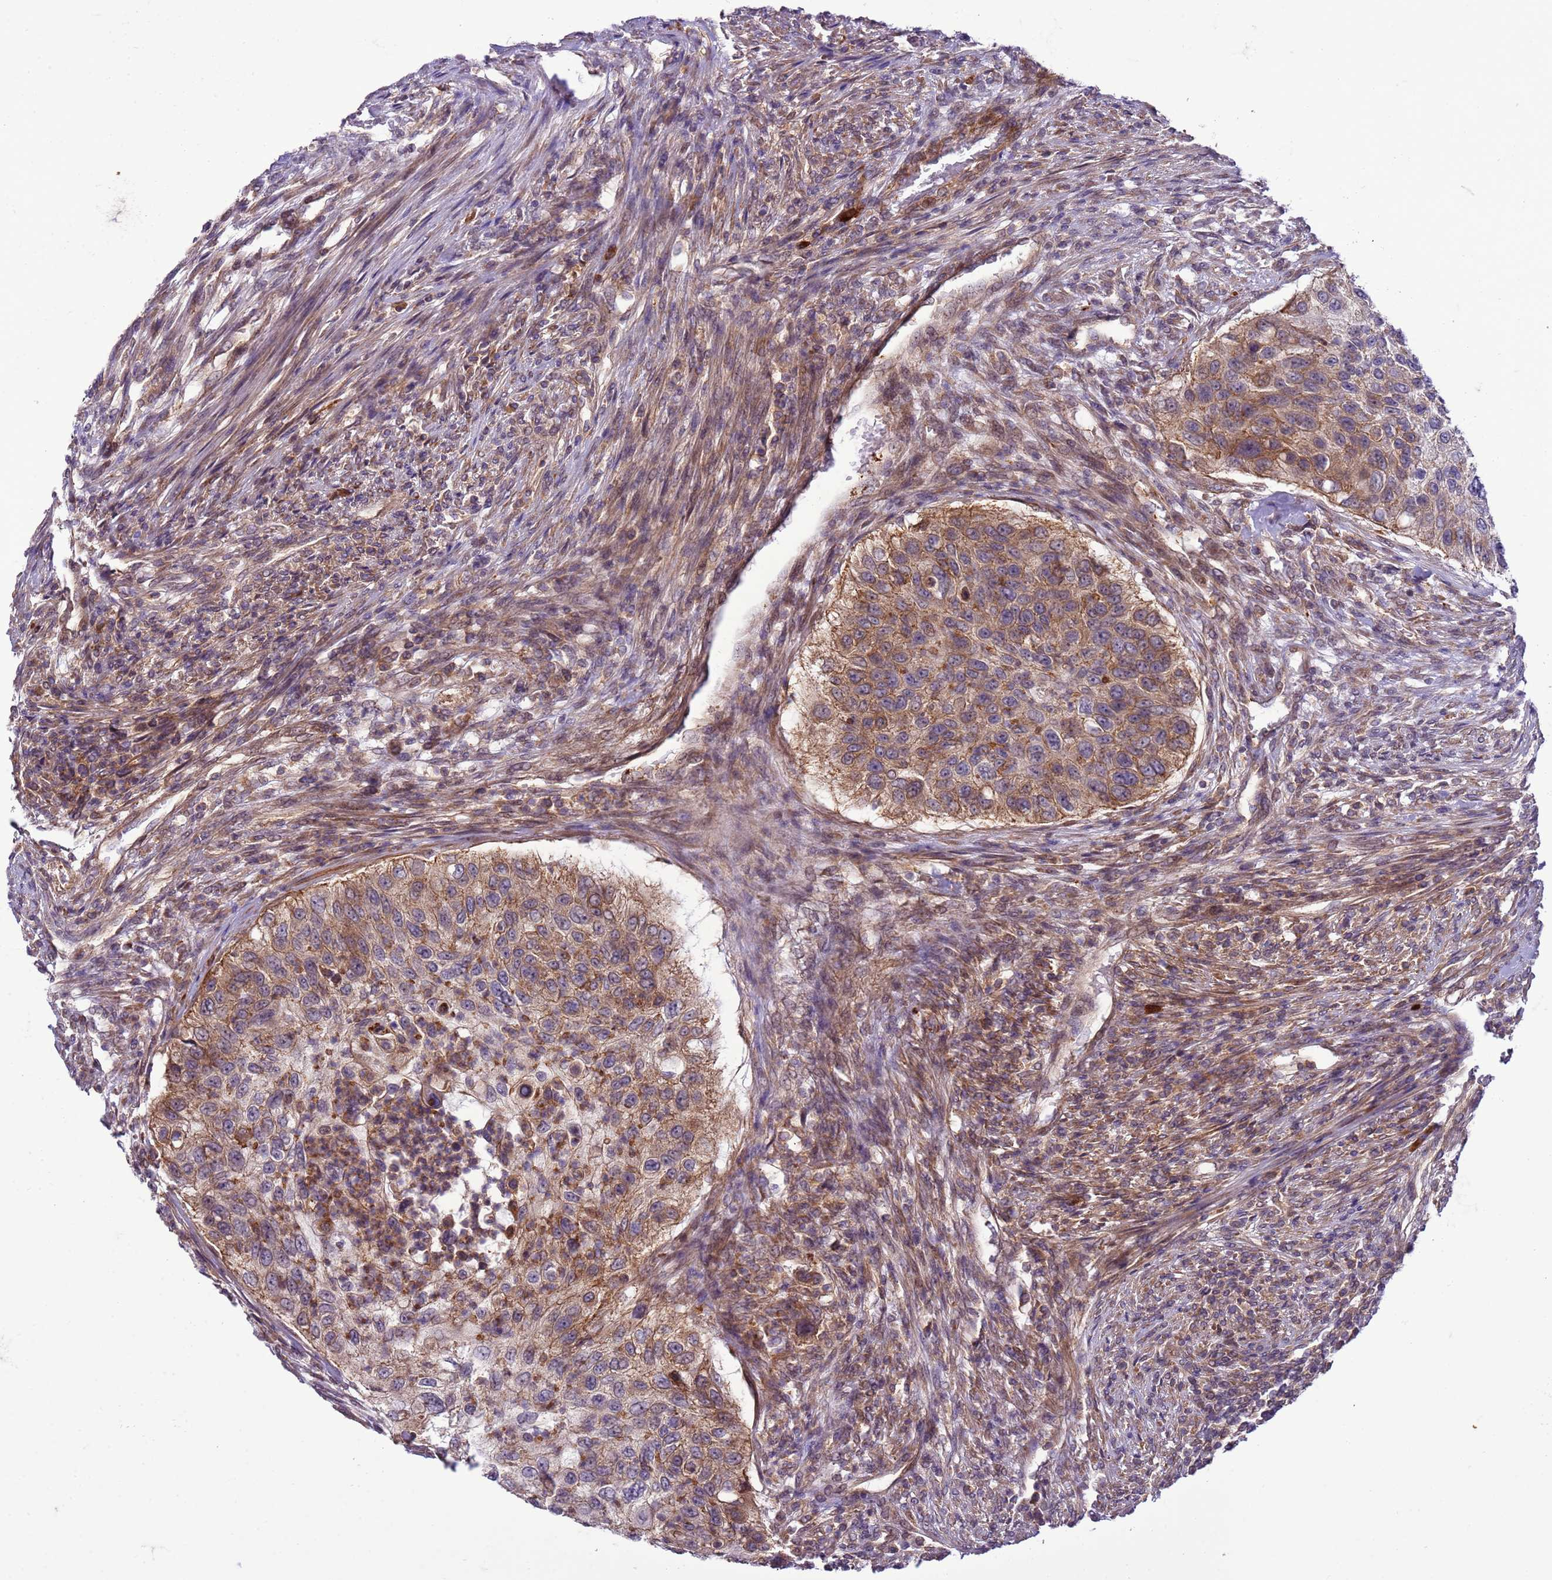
{"staining": {"intensity": "moderate", "quantity": ">75%", "location": "cytoplasmic/membranous"}, "tissue": "urothelial cancer", "cell_type": "Tumor cells", "image_type": "cancer", "snomed": [{"axis": "morphology", "description": "Urothelial carcinoma, High grade"}, {"axis": "topography", "description": "Urinary bladder"}], "caption": "High-magnification brightfield microscopy of urothelial cancer stained with DAB (brown) and counterstained with hematoxylin (blue). tumor cells exhibit moderate cytoplasmic/membranous staining is seen in about>75% of cells. The protein is shown in brown color, while the nuclei are stained blue.", "gene": "GEN1", "patient": {"sex": "female", "age": 60}}